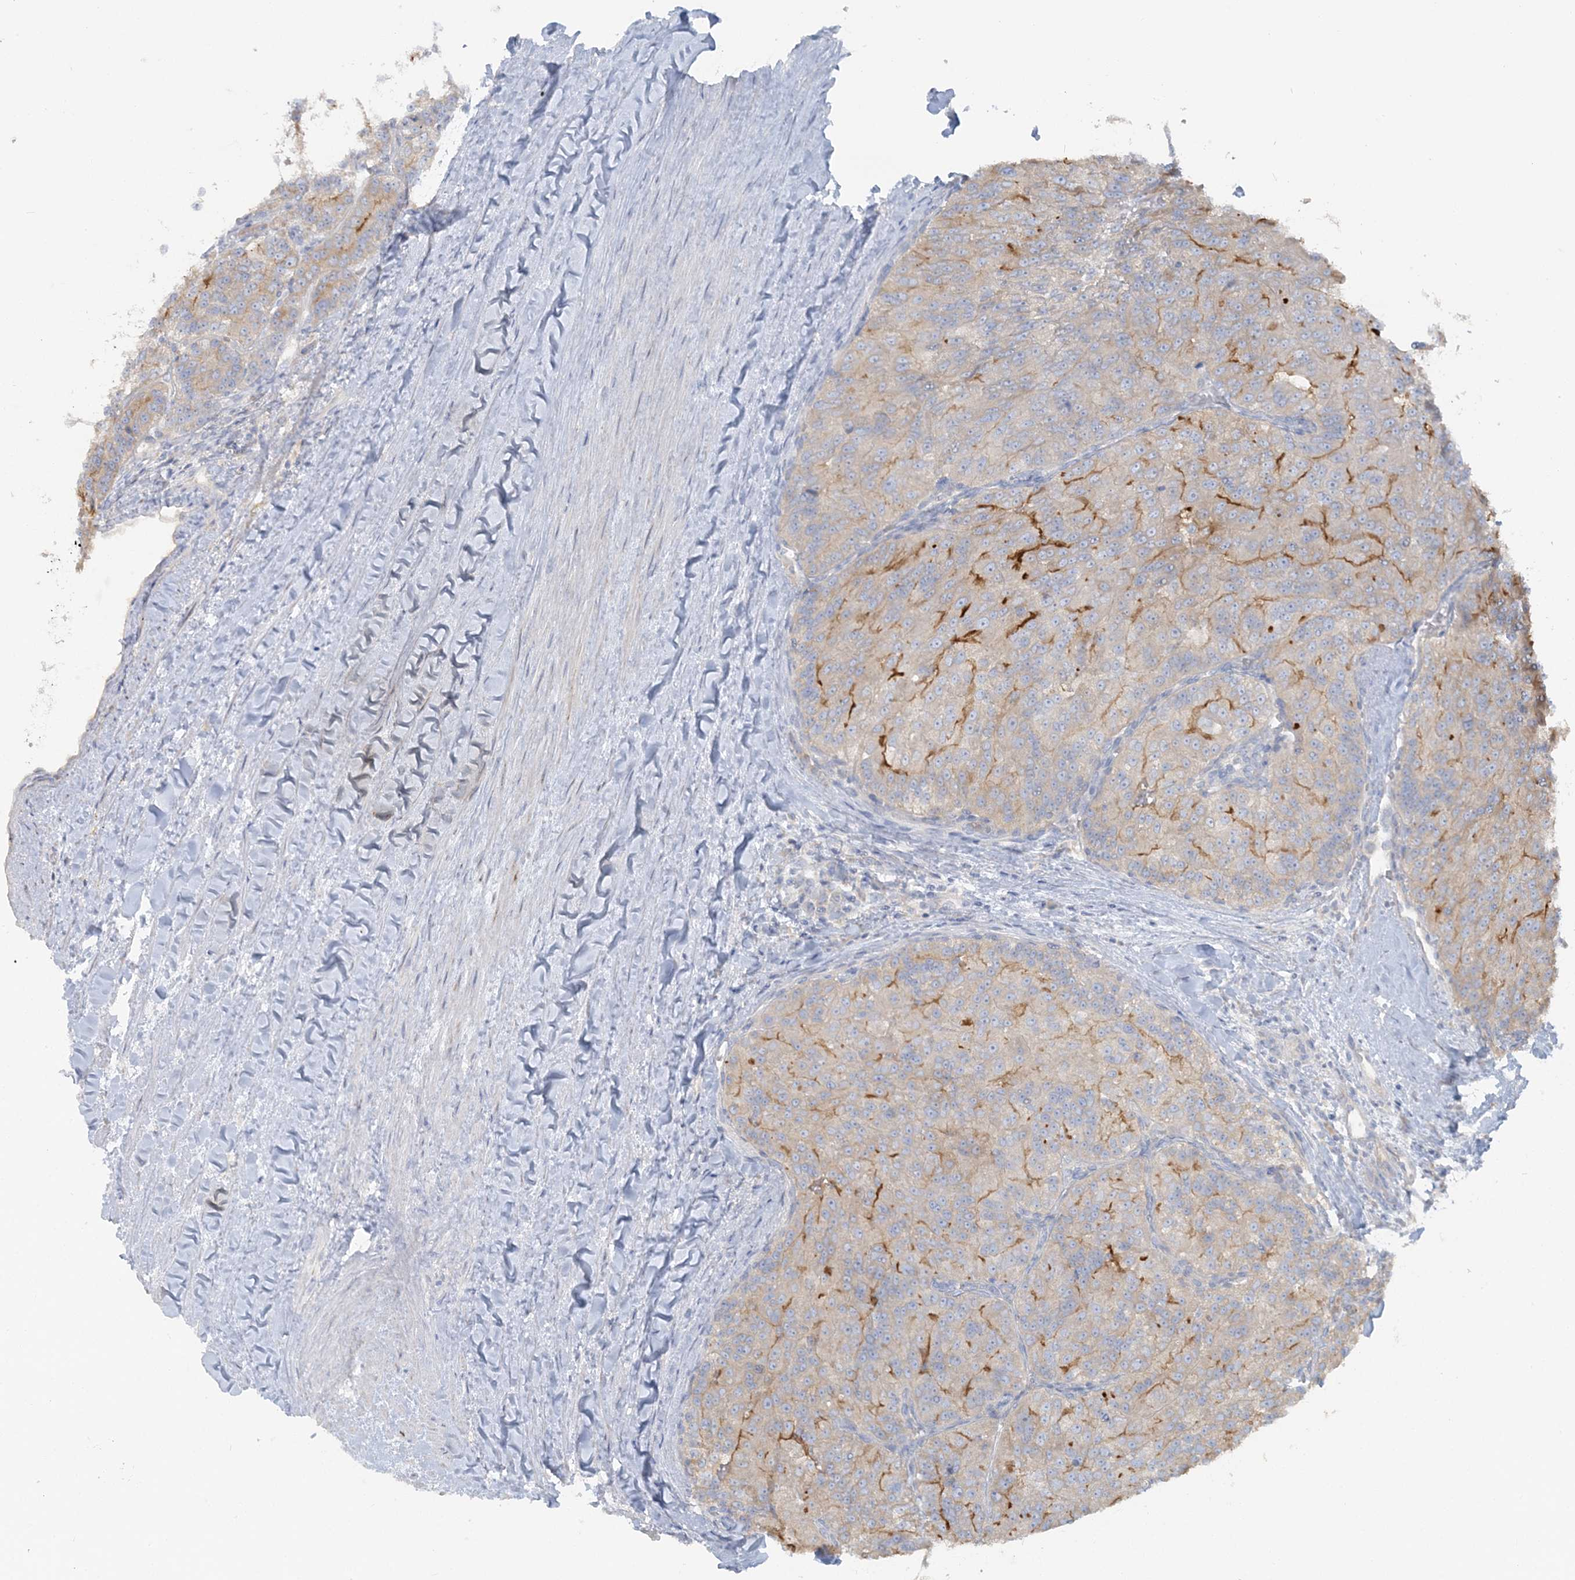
{"staining": {"intensity": "moderate", "quantity": "<25%", "location": "cytoplasmic/membranous"}, "tissue": "renal cancer", "cell_type": "Tumor cells", "image_type": "cancer", "snomed": [{"axis": "morphology", "description": "Adenocarcinoma, NOS"}, {"axis": "topography", "description": "Kidney"}], "caption": "Protein expression analysis of renal adenocarcinoma reveals moderate cytoplasmic/membranous expression in about <25% of tumor cells. (DAB = brown stain, brightfield microscopy at high magnification).", "gene": "TBC1D5", "patient": {"sex": "female", "age": 63}}